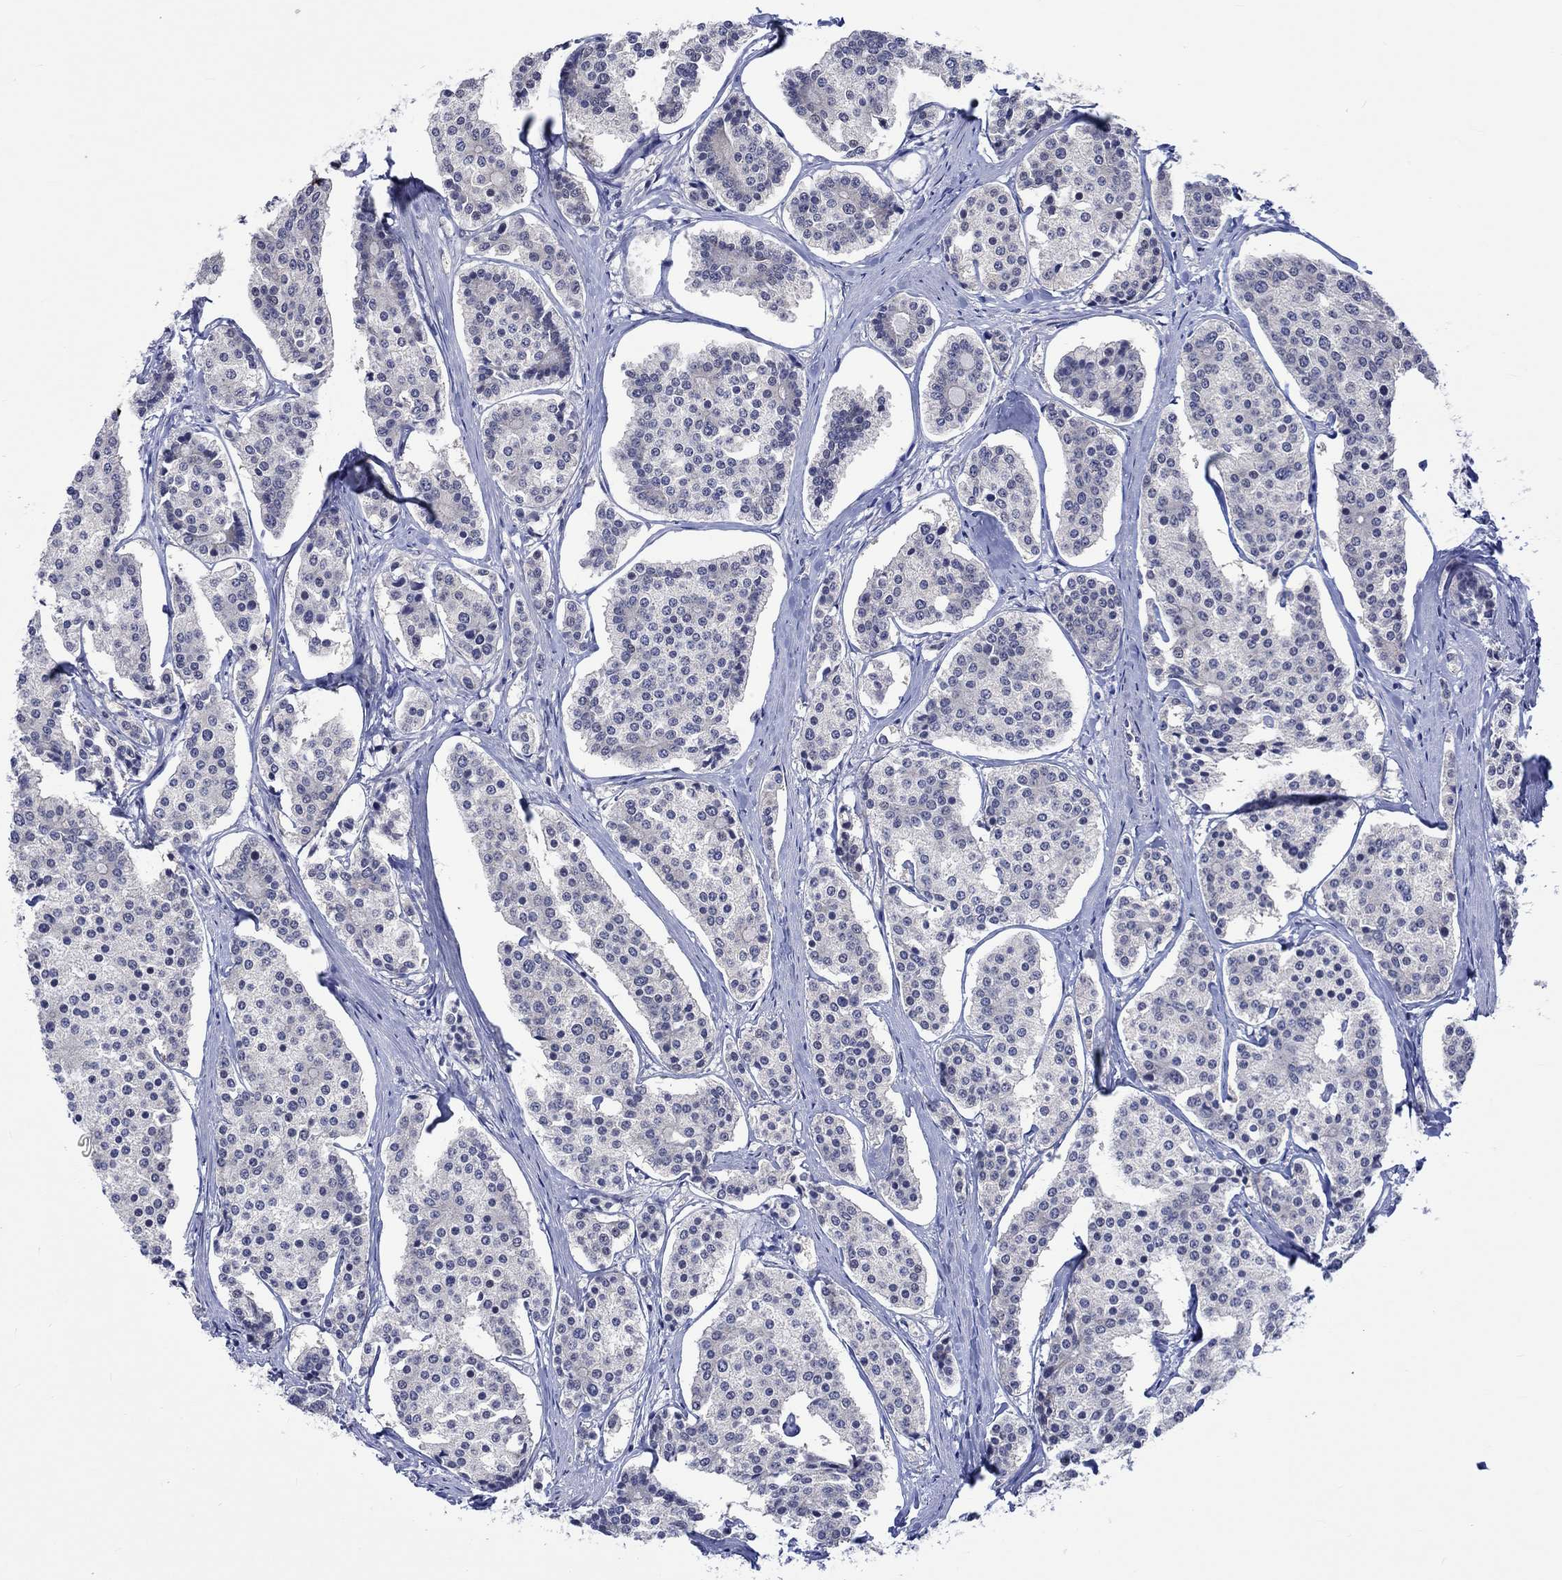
{"staining": {"intensity": "negative", "quantity": "none", "location": "none"}, "tissue": "carcinoid", "cell_type": "Tumor cells", "image_type": "cancer", "snomed": [{"axis": "morphology", "description": "Carcinoid, malignant, NOS"}, {"axis": "topography", "description": "Small intestine"}], "caption": "Carcinoid was stained to show a protein in brown. There is no significant staining in tumor cells. The staining was performed using DAB (3,3'-diaminobenzidine) to visualize the protein expression in brown, while the nuclei were stained in blue with hematoxylin (Magnification: 20x).", "gene": "E2F8", "patient": {"sex": "female", "age": 65}}